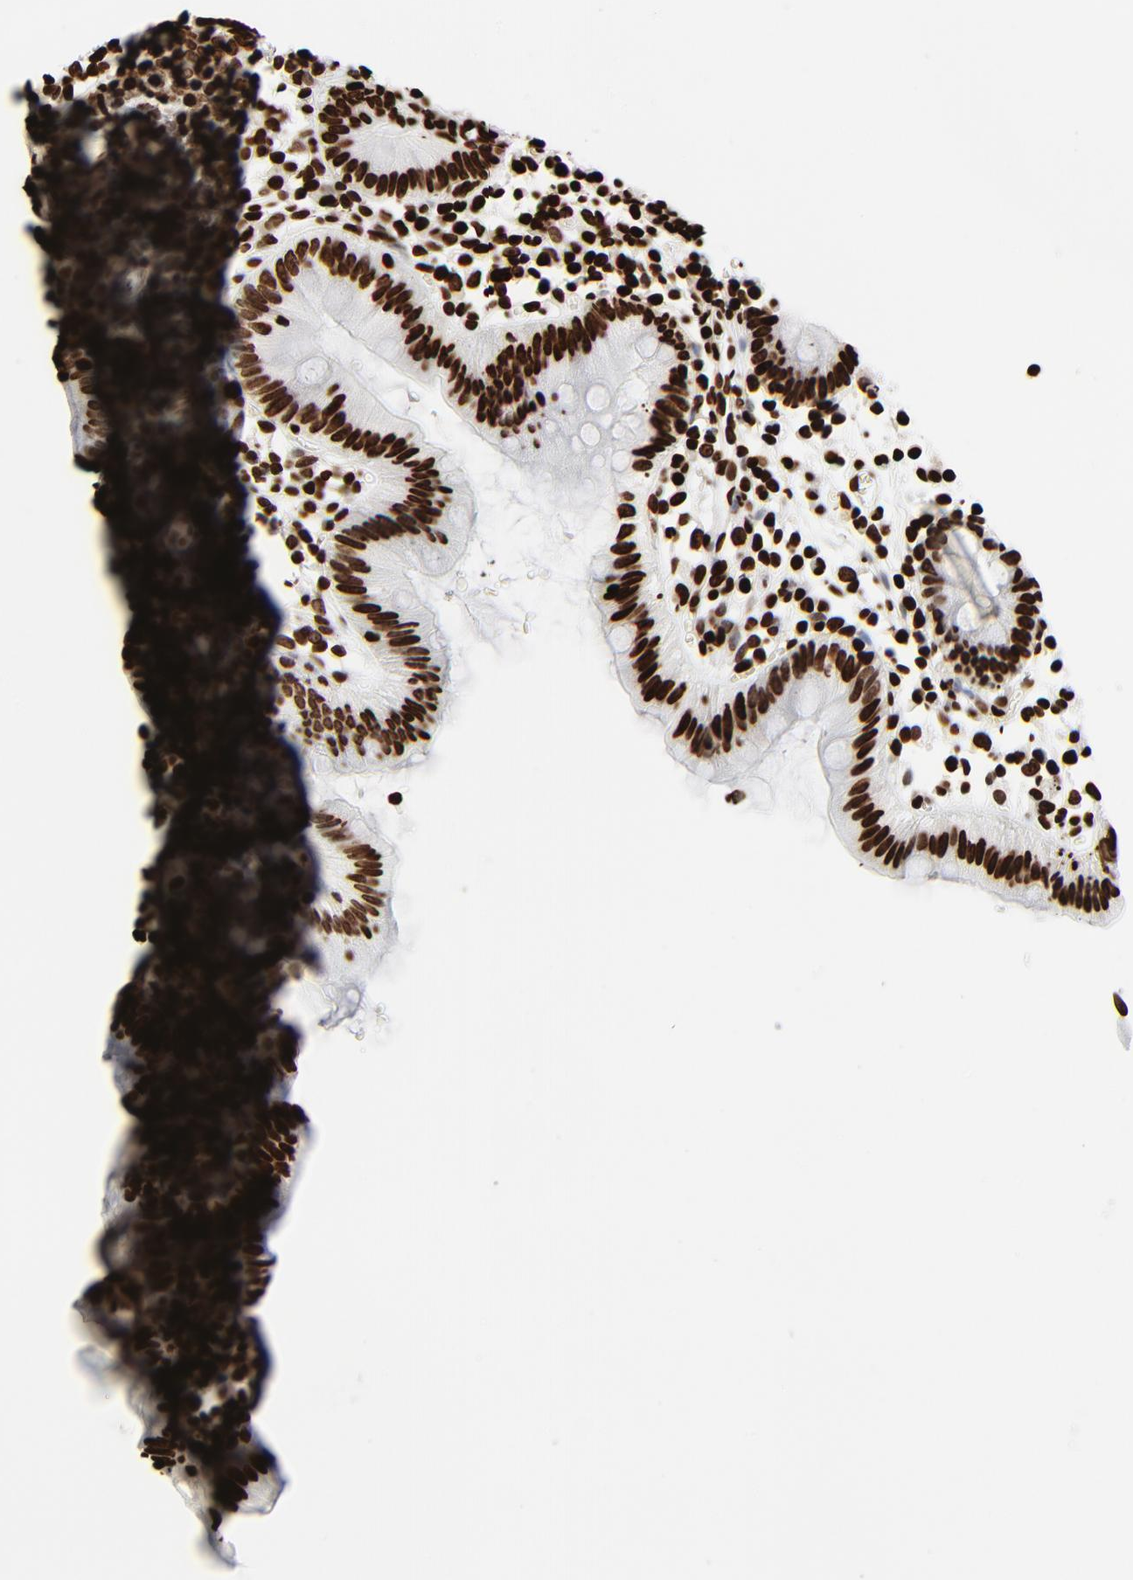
{"staining": {"intensity": "strong", "quantity": ">75%", "location": "nuclear"}, "tissue": "colon", "cell_type": "Endothelial cells", "image_type": "normal", "snomed": [{"axis": "morphology", "description": "Normal tissue, NOS"}, {"axis": "topography", "description": "Colon"}], "caption": "A brown stain shows strong nuclear staining of a protein in endothelial cells of normal human colon.", "gene": "H3", "patient": {"sex": "male", "age": 14}}